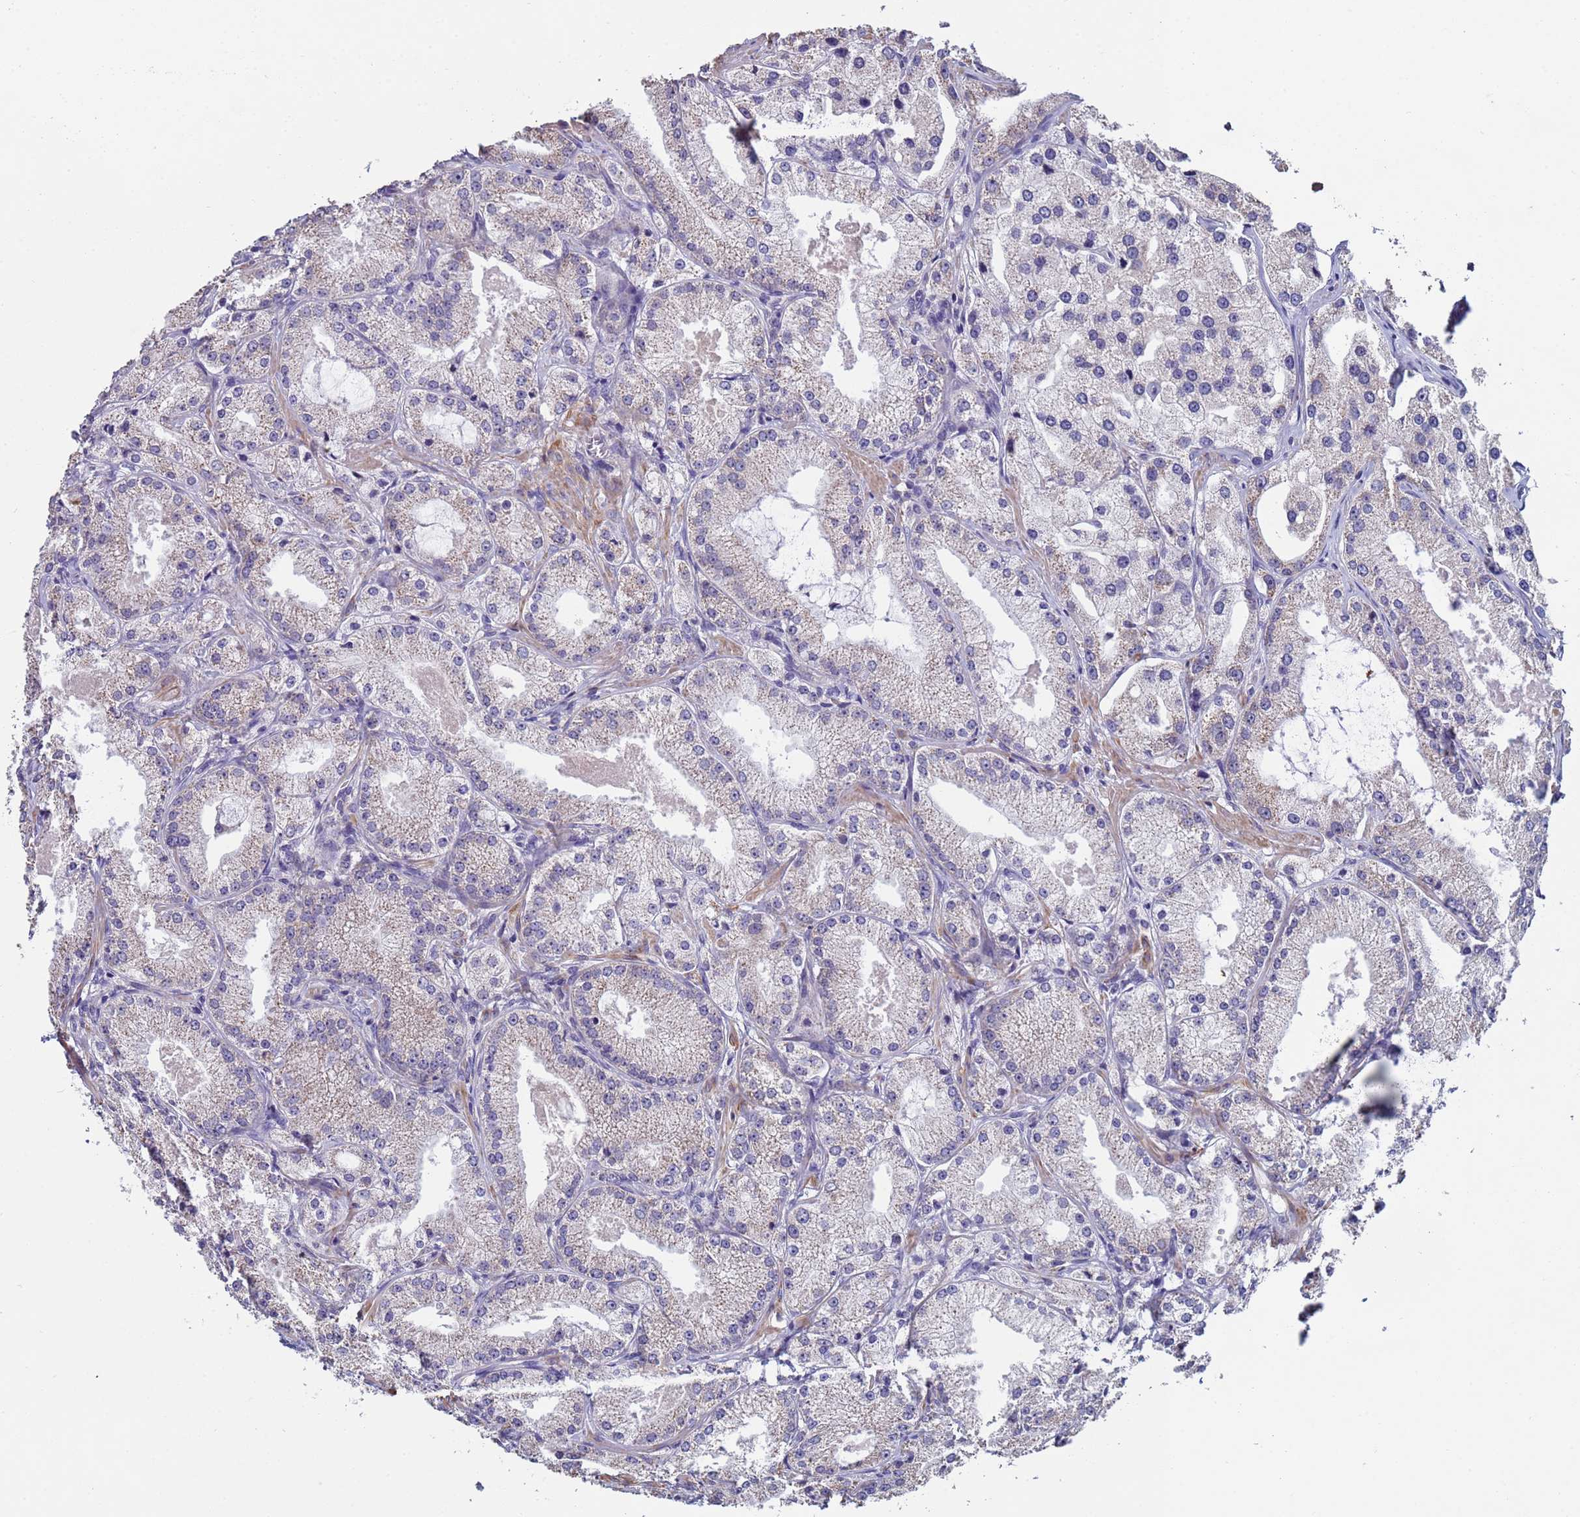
{"staining": {"intensity": "negative", "quantity": "none", "location": "none"}, "tissue": "prostate cancer", "cell_type": "Tumor cells", "image_type": "cancer", "snomed": [{"axis": "morphology", "description": "Adenocarcinoma, Low grade"}, {"axis": "topography", "description": "Prostate"}], "caption": "This is an immunohistochemistry micrograph of human adenocarcinoma (low-grade) (prostate). There is no staining in tumor cells.", "gene": "CLHC1", "patient": {"sex": "male", "age": 69}}